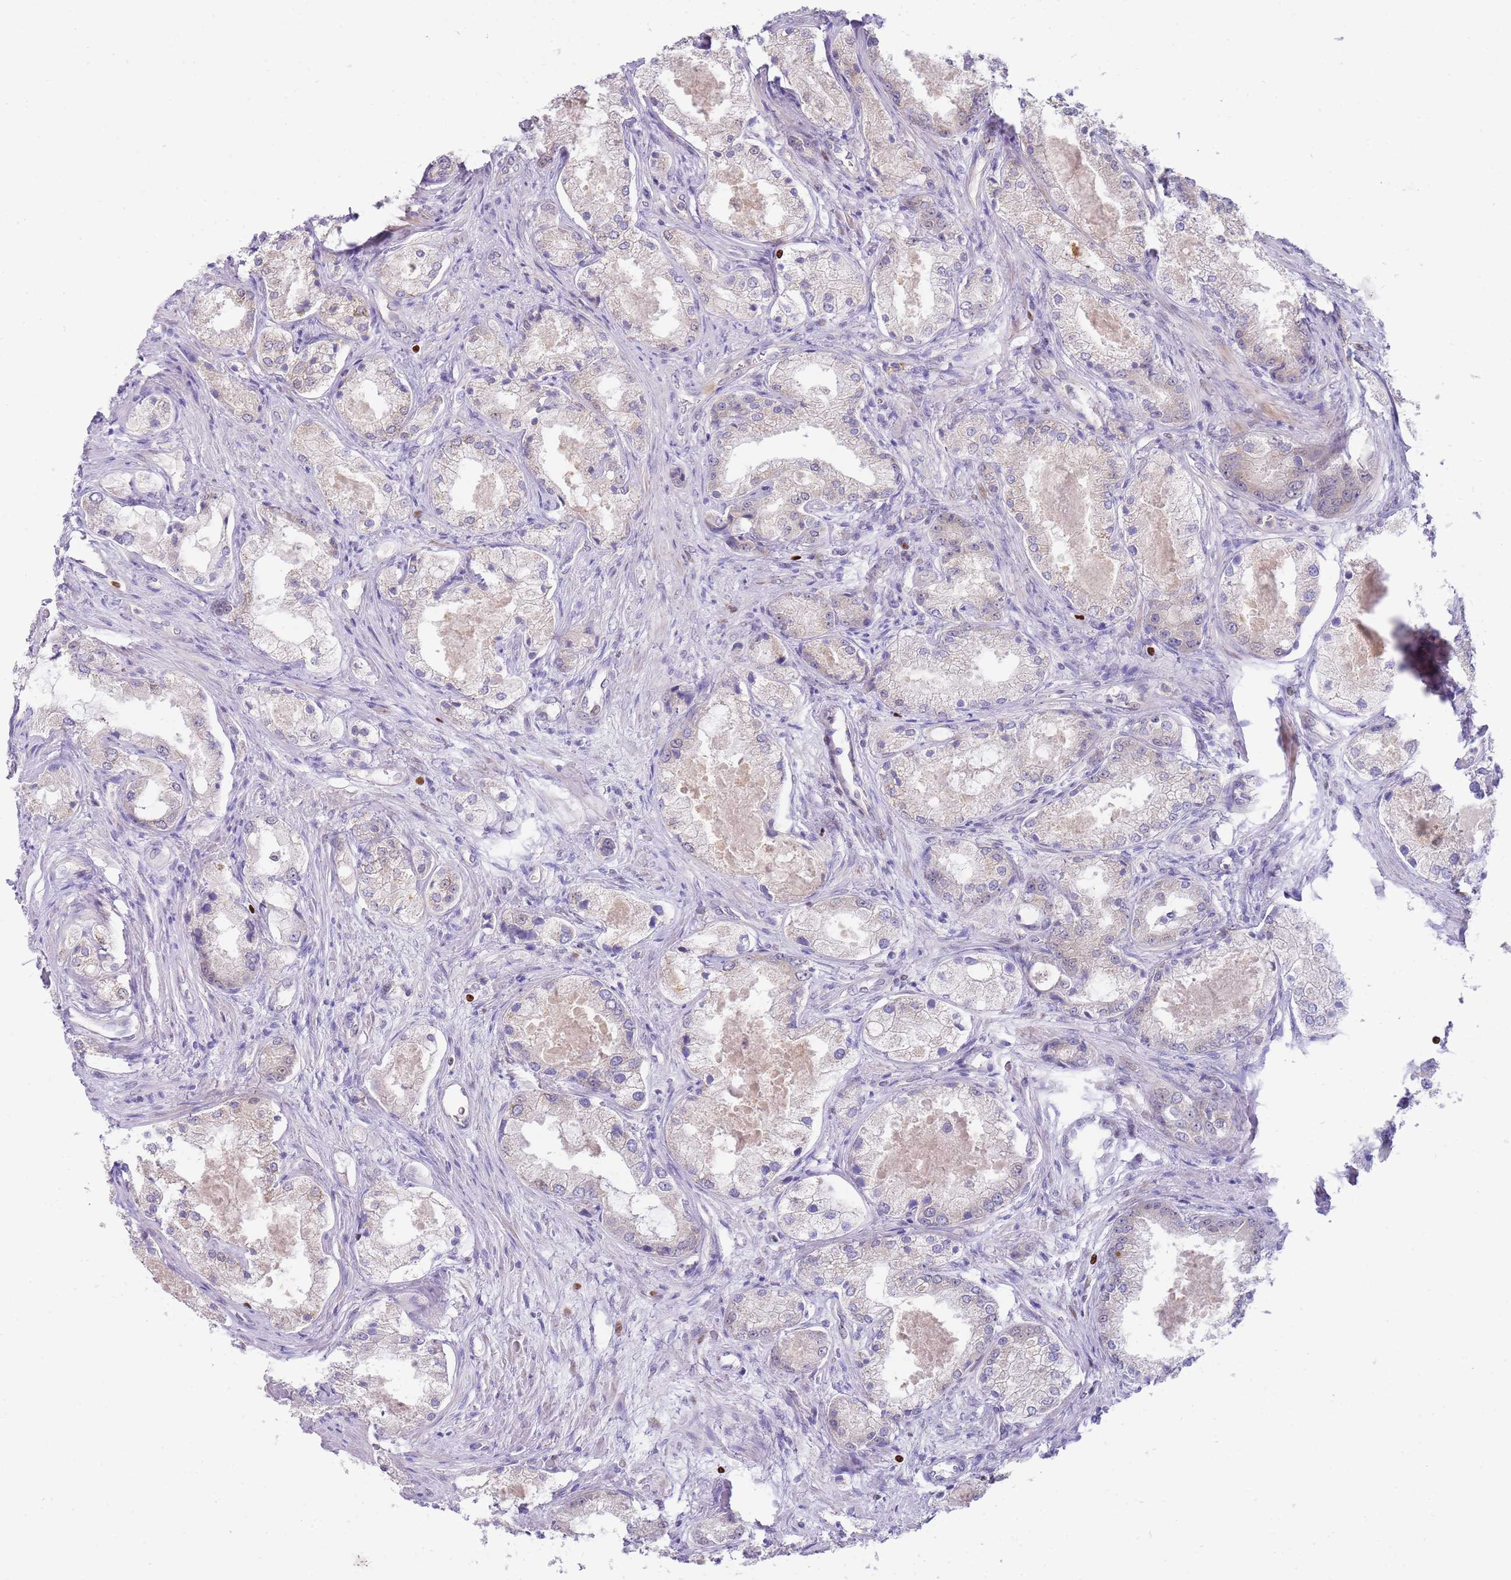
{"staining": {"intensity": "negative", "quantity": "none", "location": "none"}, "tissue": "prostate cancer", "cell_type": "Tumor cells", "image_type": "cancer", "snomed": [{"axis": "morphology", "description": "Adenocarcinoma, Low grade"}, {"axis": "topography", "description": "Prostate"}], "caption": "IHC micrograph of prostate low-grade adenocarcinoma stained for a protein (brown), which displays no expression in tumor cells.", "gene": "STK25", "patient": {"sex": "male", "age": 68}}